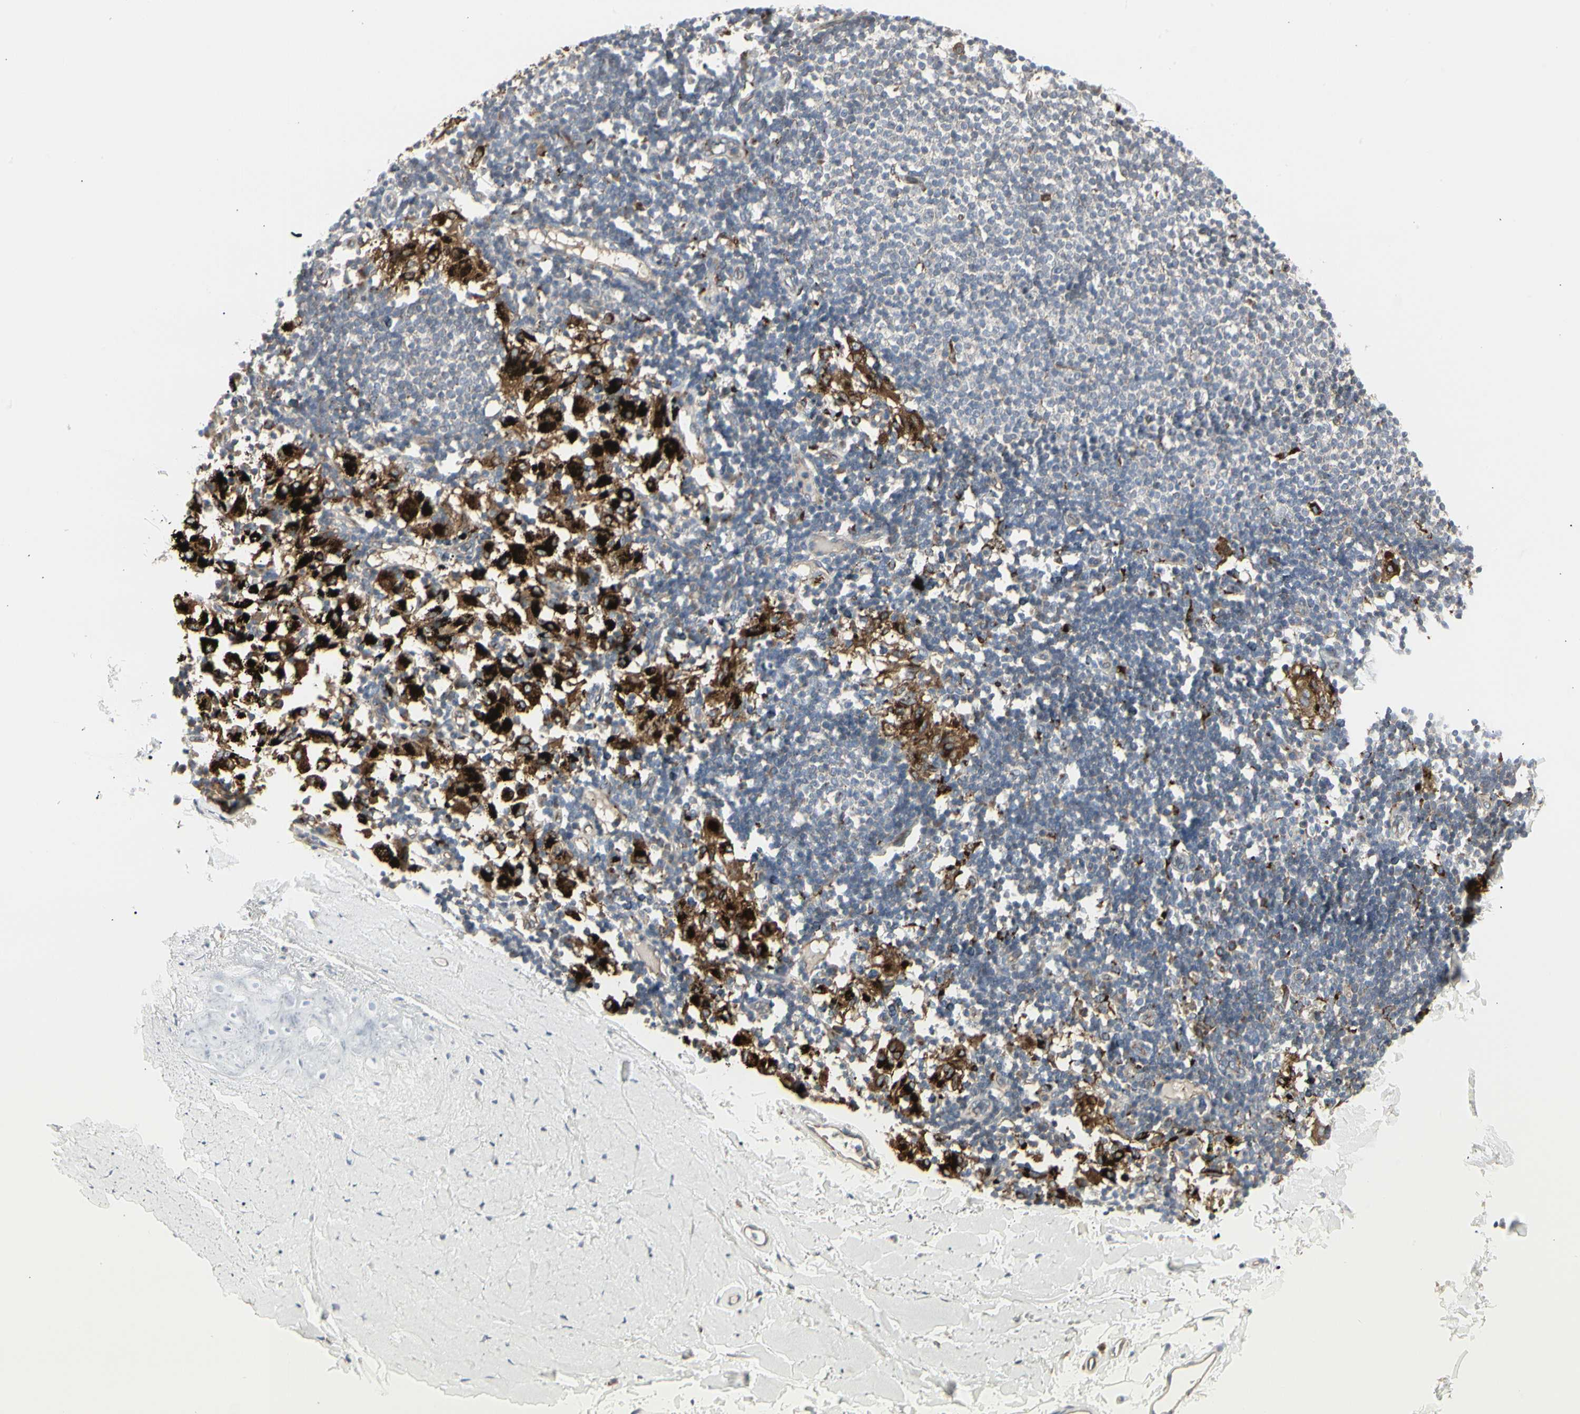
{"staining": {"intensity": "negative", "quantity": "none", "location": "none"}, "tissue": "adipose tissue", "cell_type": "Adipocytes", "image_type": "normal", "snomed": [{"axis": "morphology", "description": "Normal tissue, NOS"}, {"axis": "topography", "description": "Cartilage tissue"}, {"axis": "topography", "description": "Bronchus"}], "caption": "An immunohistochemistry (IHC) photomicrograph of benign adipose tissue is shown. There is no staining in adipocytes of adipose tissue. (Brightfield microscopy of DAB (3,3'-diaminobenzidine) immunohistochemistry (IHC) at high magnification).", "gene": "ATP6V1B2", "patient": {"sex": "female", "age": 73}}